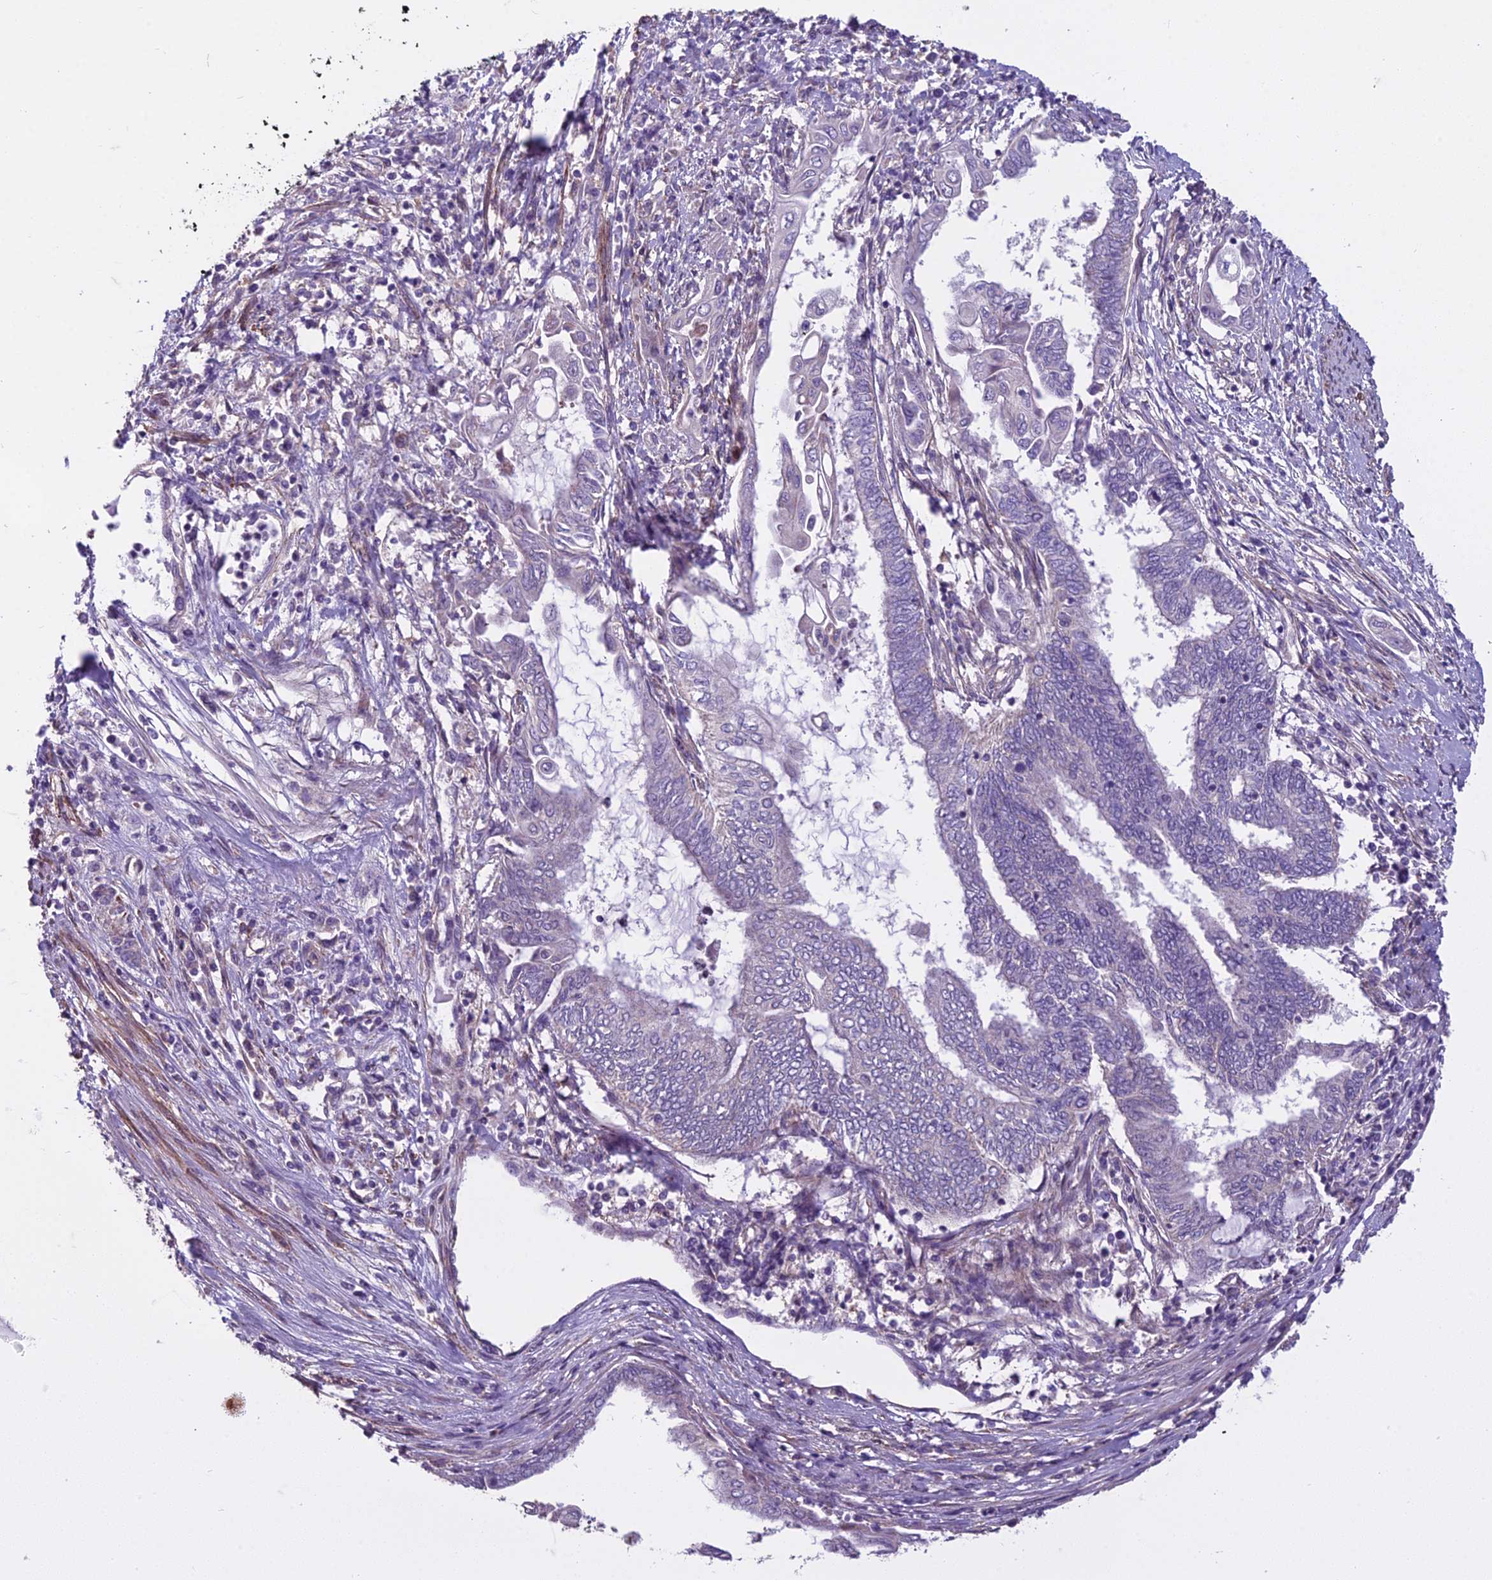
{"staining": {"intensity": "negative", "quantity": "none", "location": "none"}, "tissue": "endometrial cancer", "cell_type": "Tumor cells", "image_type": "cancer", "snomed": [{"axis": "morphology", "description": "Adenocarcinoma, NOS"}, {"axis": "topography", "description": "Uterus"}, {"axis": "topography", "description": "Endometrium"}], "caption": "The histopathology image demonstrates no staining of tumor cells in endometrial cancer (adenocarcinoma).", "gene": "DUS2", "patient": {"sex": "female", "age": 70}}